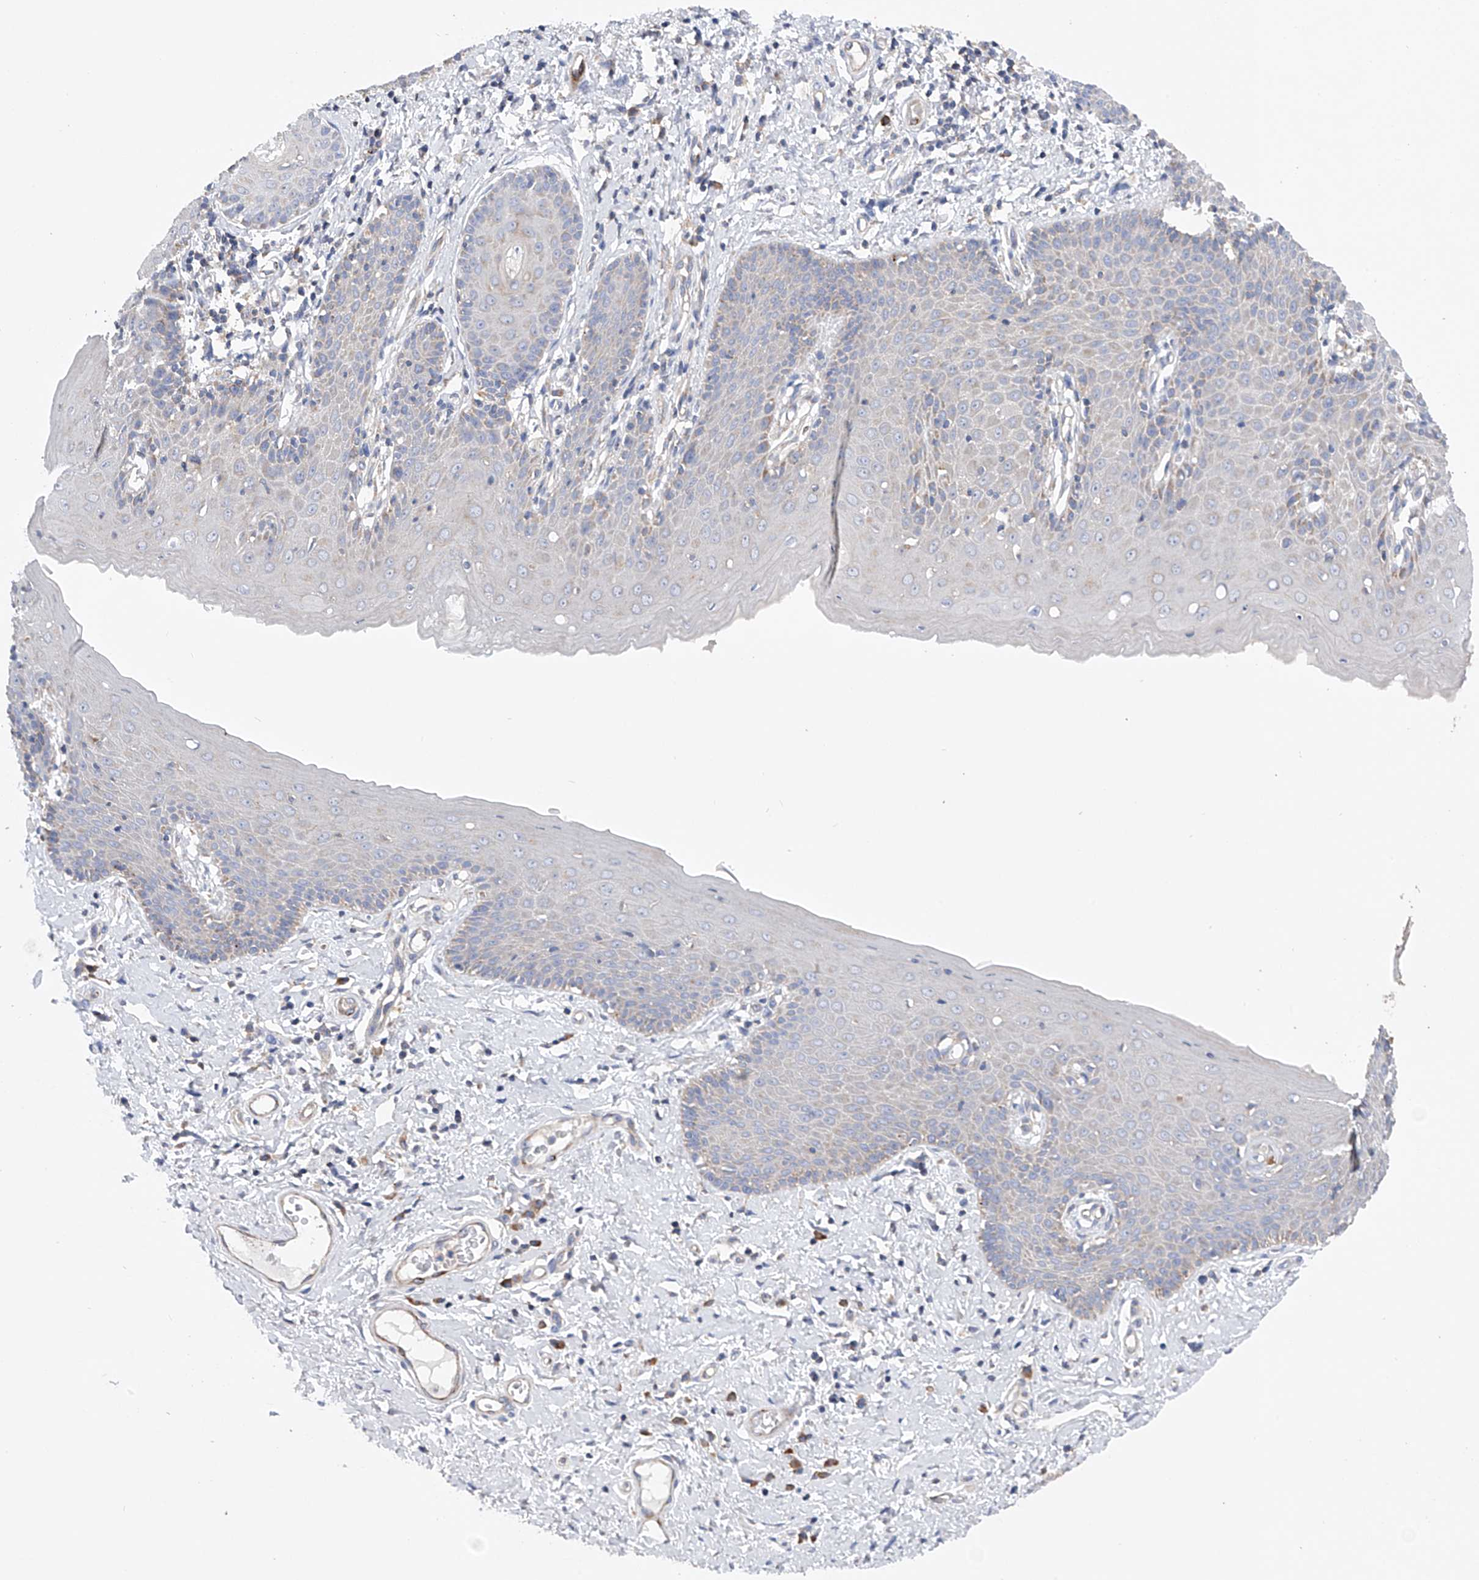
{"staining": {"intensity": "weak", "quantity": "<25%", "location": "cytoplasmic/membranous"}, "tissue": "skin", "cell_type": "Epidermal cells", "image_type": "normal", "snomed": [{"axis": "morphology", "description": "Normal tissue, NOS"}, {"axis": "topography", "description": "Vulva"}], "caption": "High magnification brightfield microscopy of normal skin stained with DAB (brown) and counterstained with hematoxylin (blue): epidermal cells show no significant positivity. (Stains: DAB immunohistochemistry (IHC) with hematoxylin counter stain, Microscopy: brightfield microscopy at high magnification).", "gene": "MLYCD", "patient": {"sex": "female", "age": 66}}